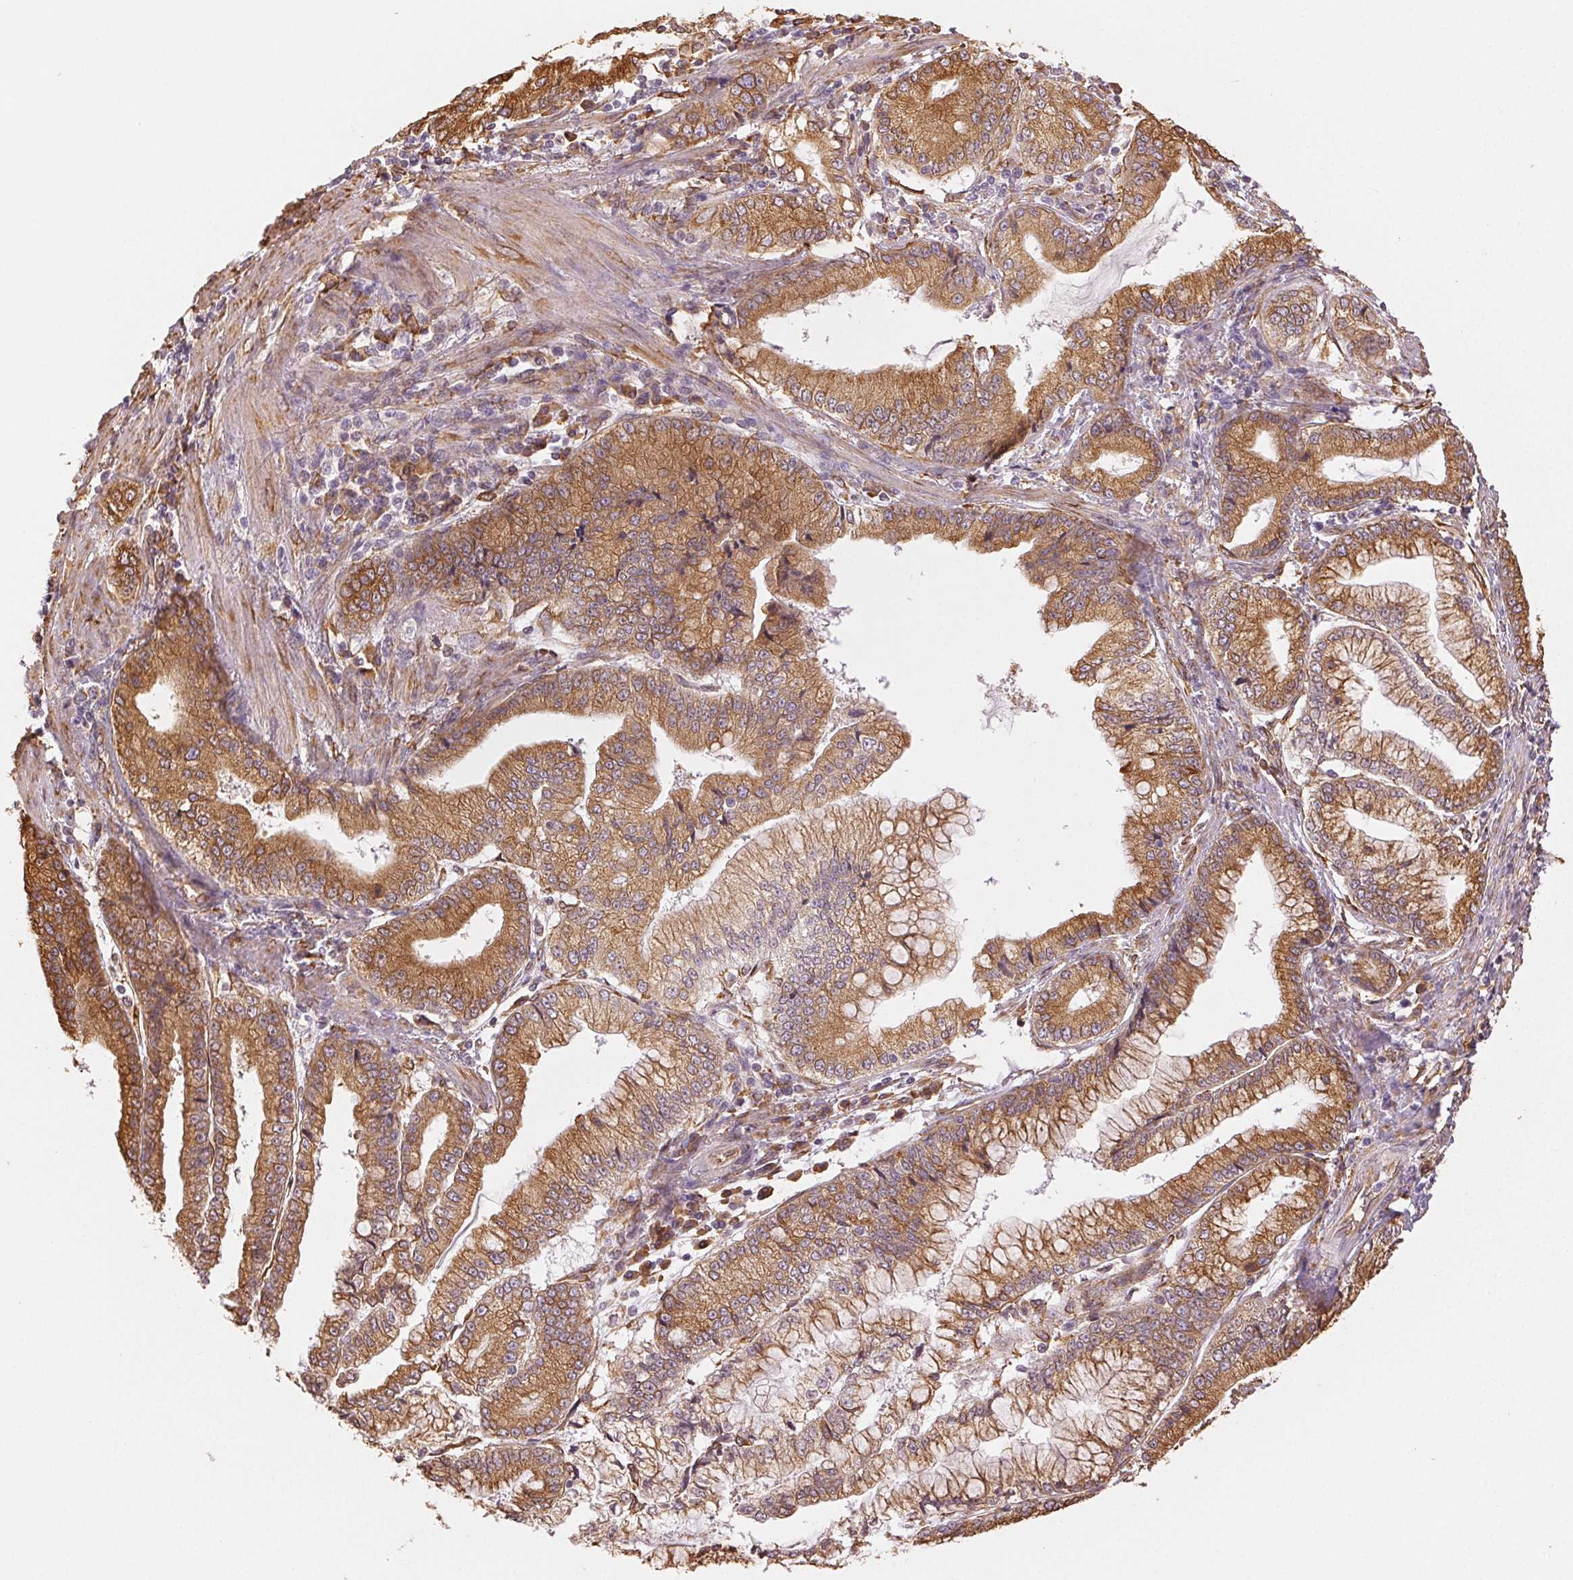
{"staining": {"intensity": "moderate", "quantity": ">75%", "location": "cytoplasmic/membranous"}, "tissue": "stomach cancer", "cell_type": "Tumor cells", "image_type": "cancer", "snomed": [{"axis": "morphology", "description": "Adenocarcinoma, NOS"}, {"axis": "topography", "description": "Stomach, upper"}], "caption": "Protein expression analysis of stomach cancer shows moderate cytoplasmic/membranous staining in approximately >75% of tumor cells.", "gene": "RCN3", "patient": {"sex": "female", "age": 74}}